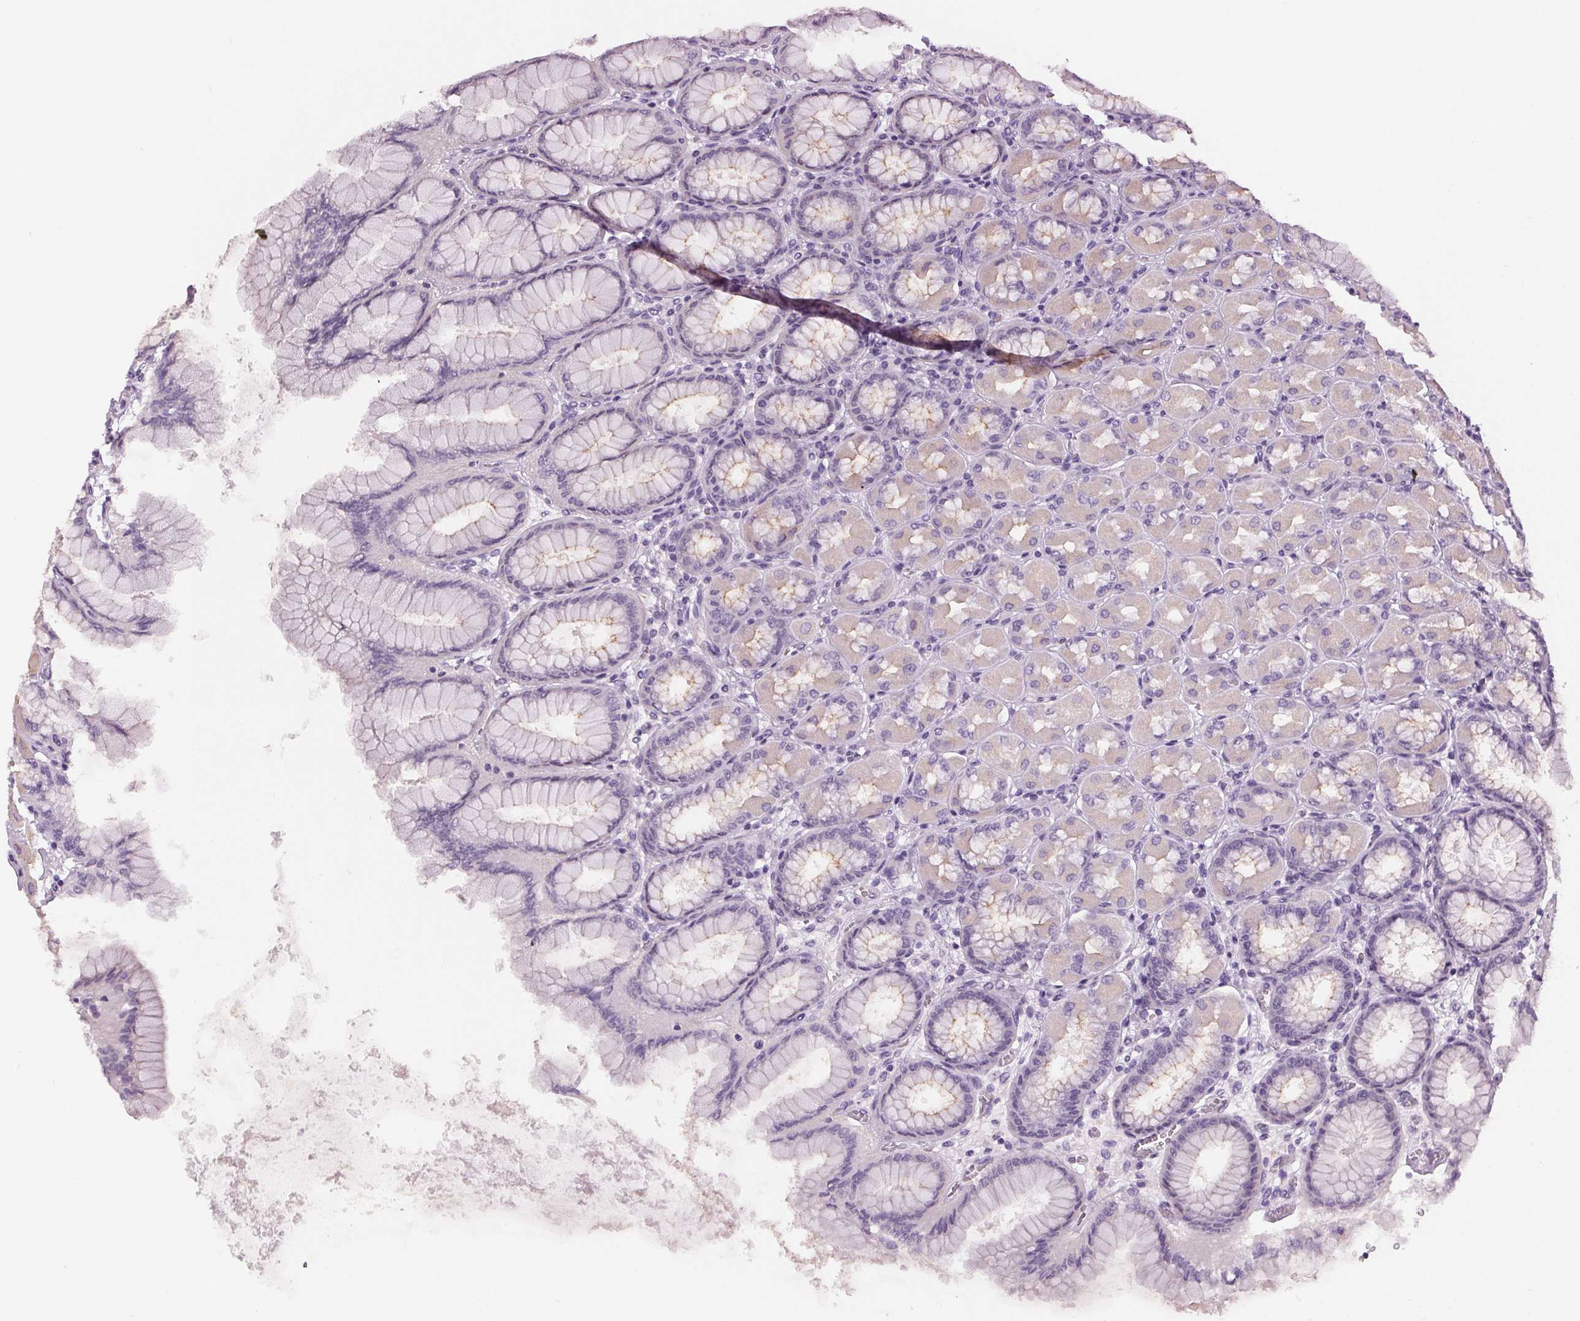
{"staining": {"intensity": "weak", "quantity": "<25%", "location": "cytoplasmic/membranous"}, "tissue": "stomach", "cell_type": "Glandular cells", "image_type": "normal", "snomed": [{"axis": "morphology", "description": "Normal tissue, NOS"}, {"axis": "topography", "description": "Stomach, upper"}], "caption": "DAB (3,3'-diaminobenzidine) immunohistochemical staining of benign stomach exhibits no significant staining in glandular cells.", "gene": "MISP", "patient": {"sex": "female", "age": 56}}